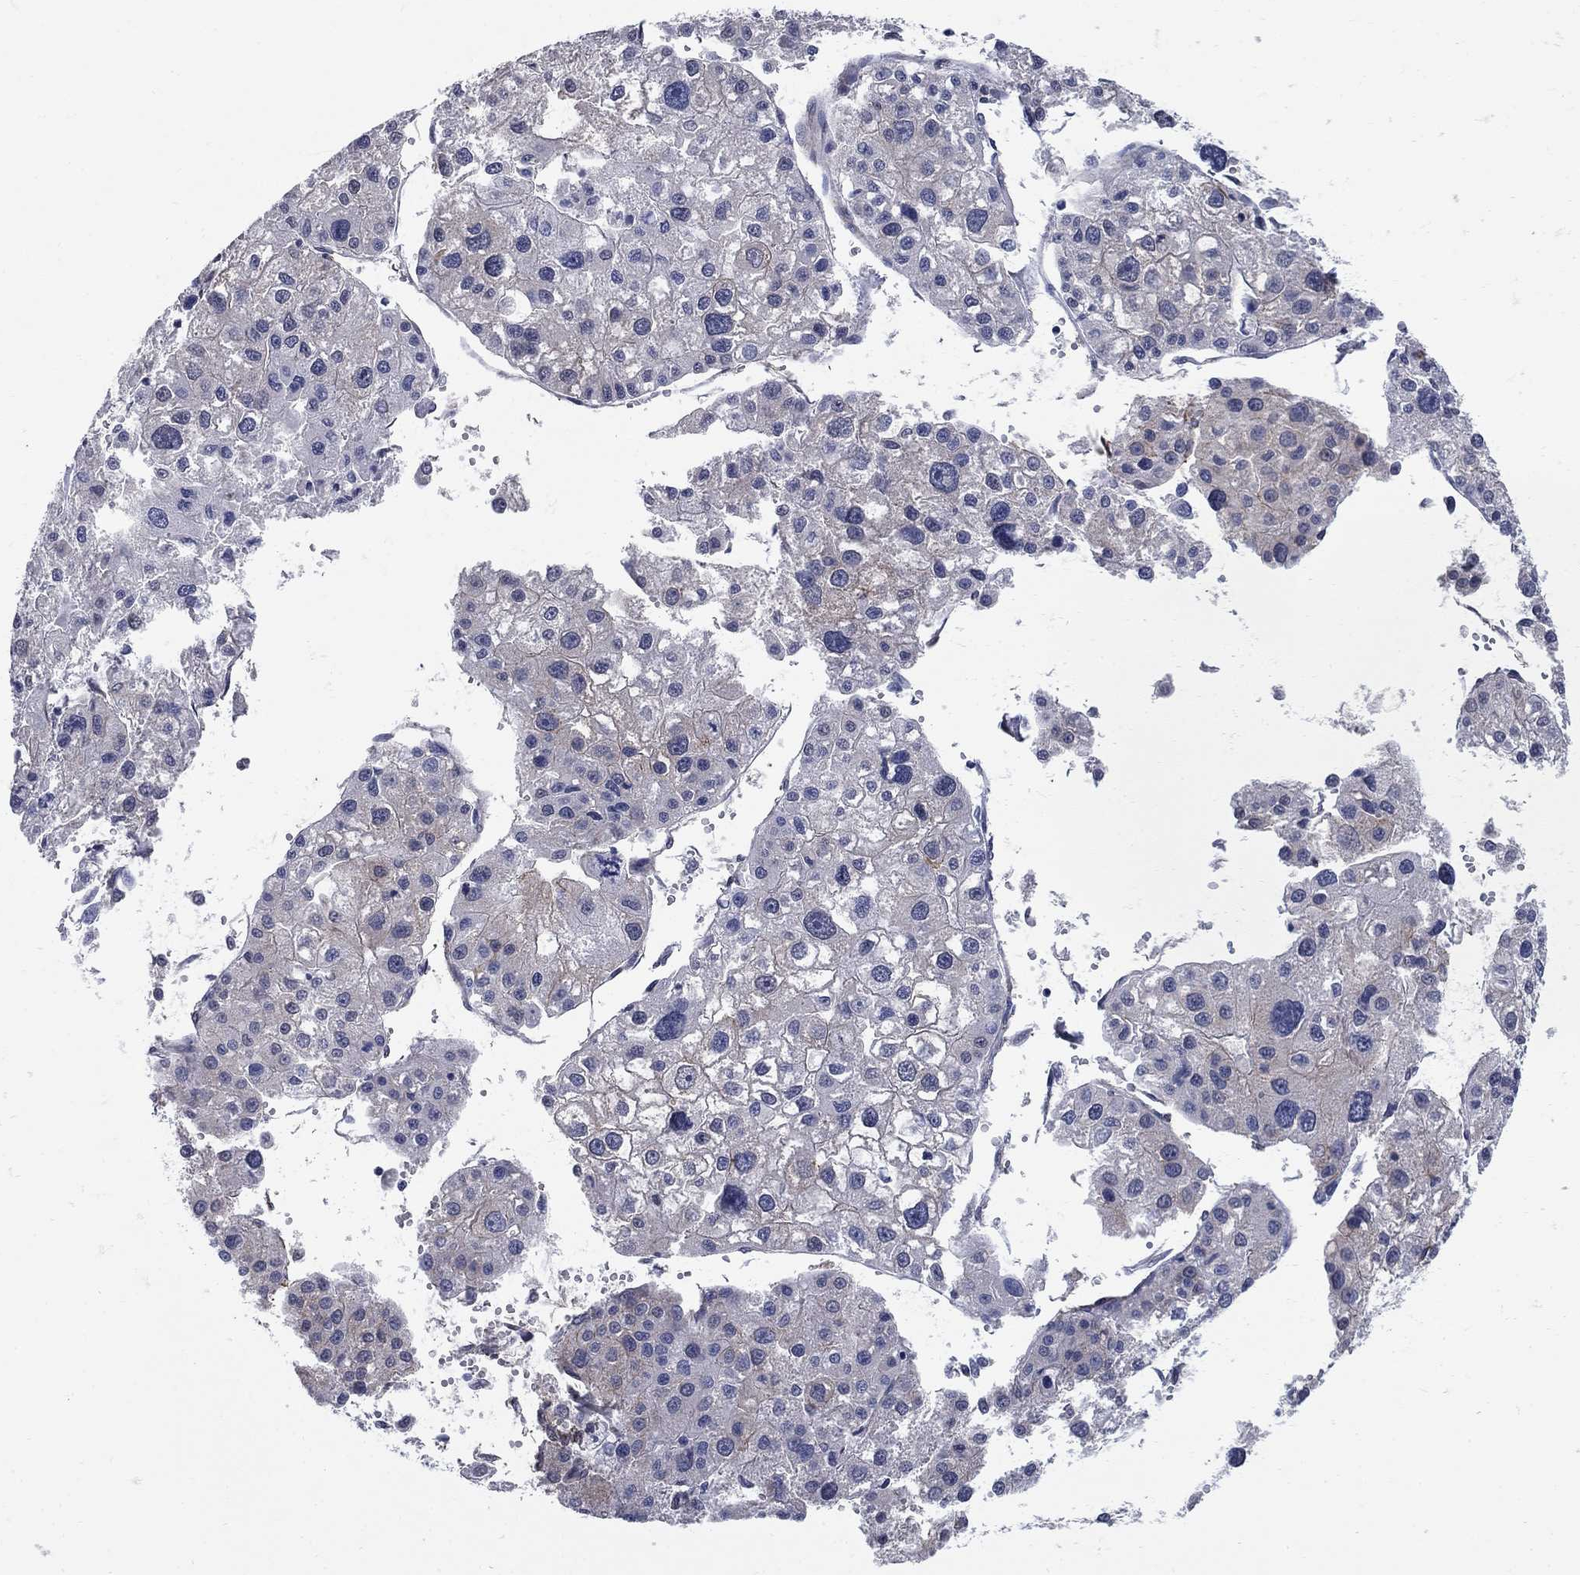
{"staining": {"intensity": "negative", "quantity": "none", "location": "none"}, "tissue": "liver cancer", "cell_type": "Tumor cells", "image_type": "cancer", "snomed": [{"axis": "morphology", "description": "Carcinoma, Hepatocellular, NOS"}, {"axis": "topography", "description": "Liver"}], "caption": "Immunohistochemistry (IHC) histopathology image of liver hepatocellular carcinoma stained for a protein (brown), which exhibits no positivity in tumor cells.", "gene": "SEPTIN8", "patient": {"sex": "male", "age": 73}}